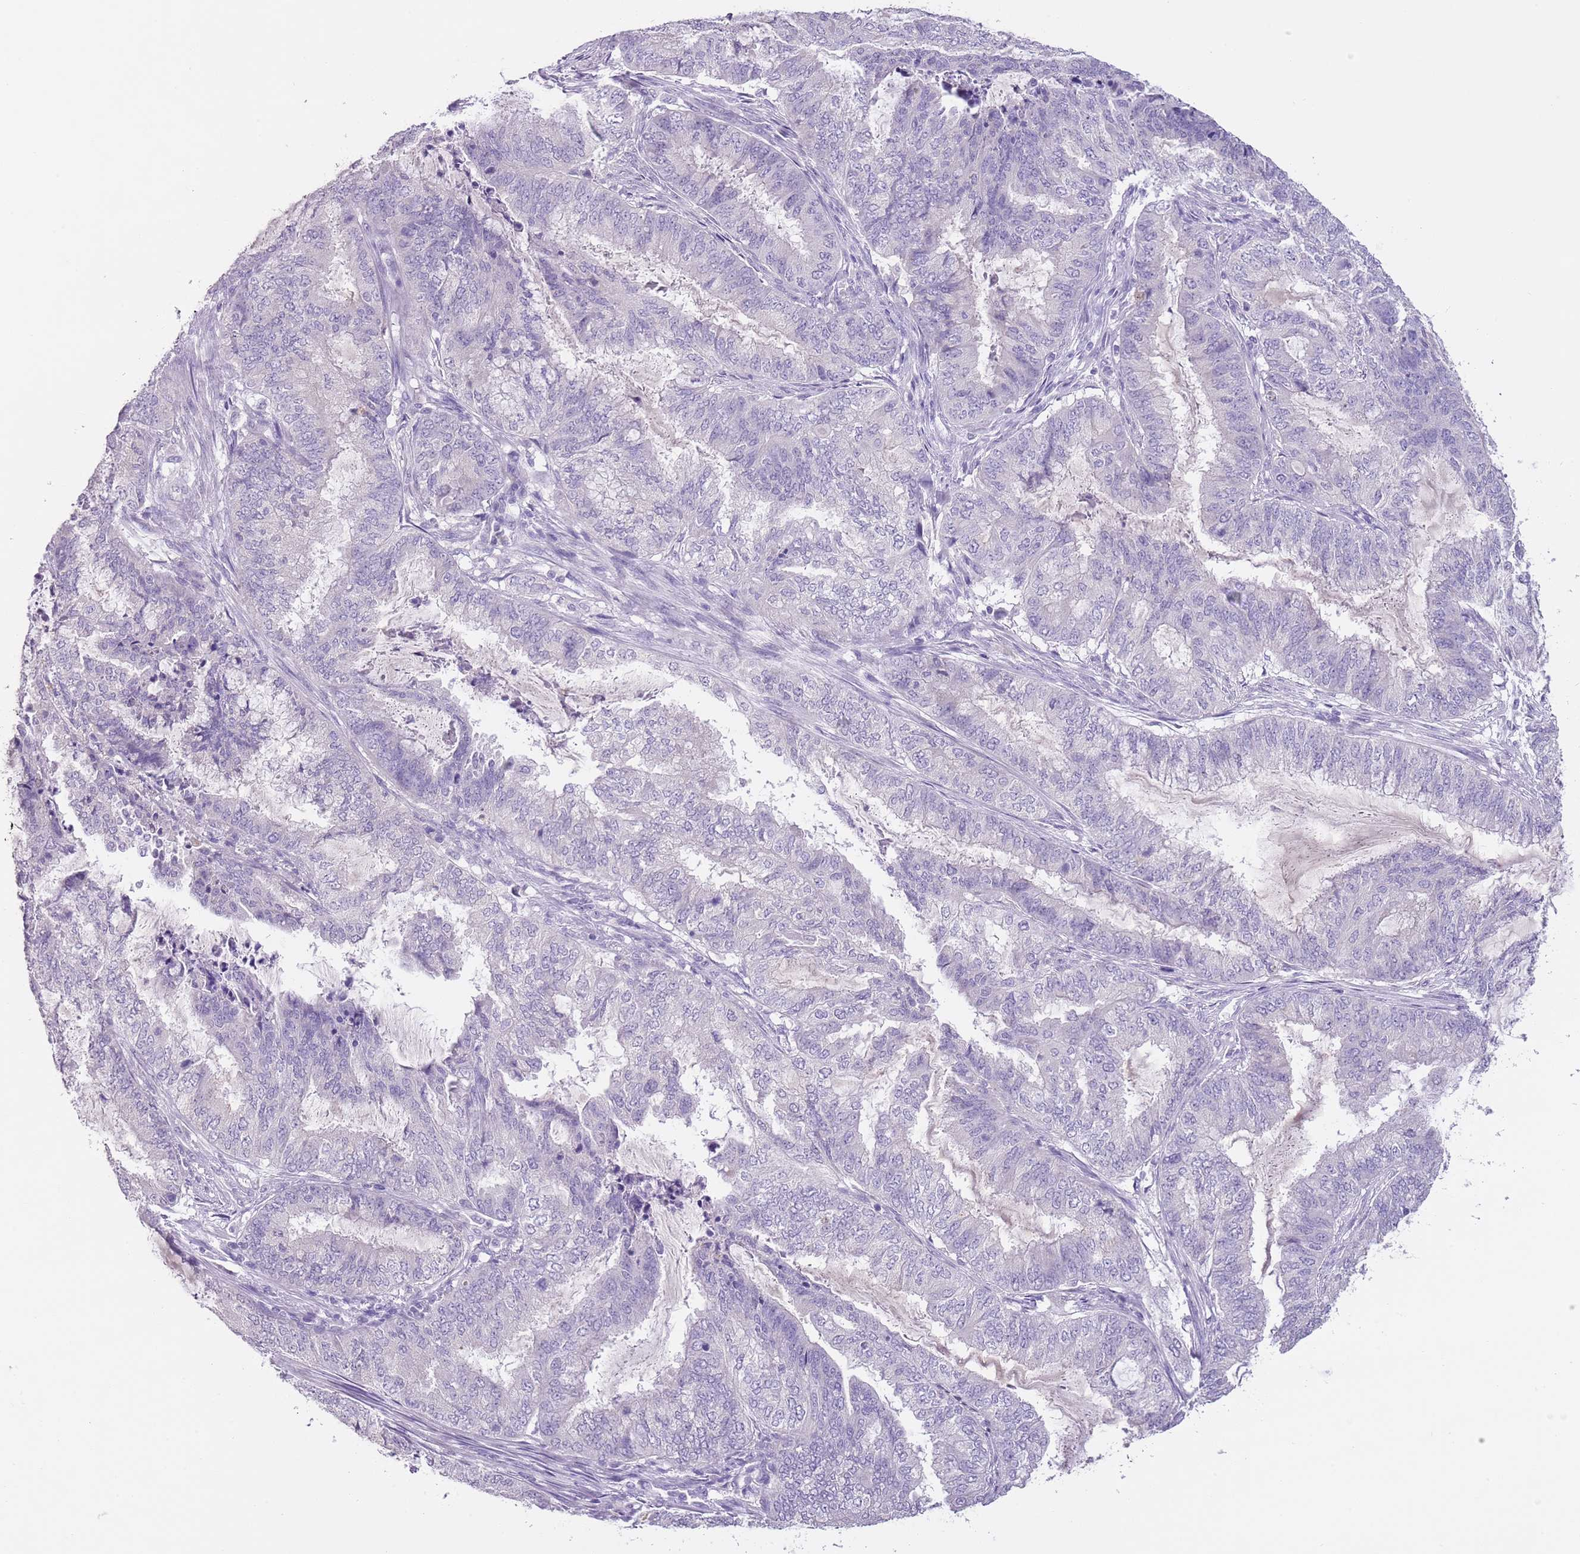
{"staining": {"intensity": "negative", "quantity": "none", "location": "none"}, "tissue": "endometrial cancer", "cell_type": "Tumor cells", "image_type": "cancer", "snomed": [{"axis": "morphology", "description": "Adenocarcinoma, NOS"}, {"axis": "topography", "description": "Endometrium"}], "caption": "Tumor cells are negative for brown protein staining in endometrial cancer (adenocarcinoma).", "gene": "SLC35E3", "patient": {"sex": "female", "age": 51}}